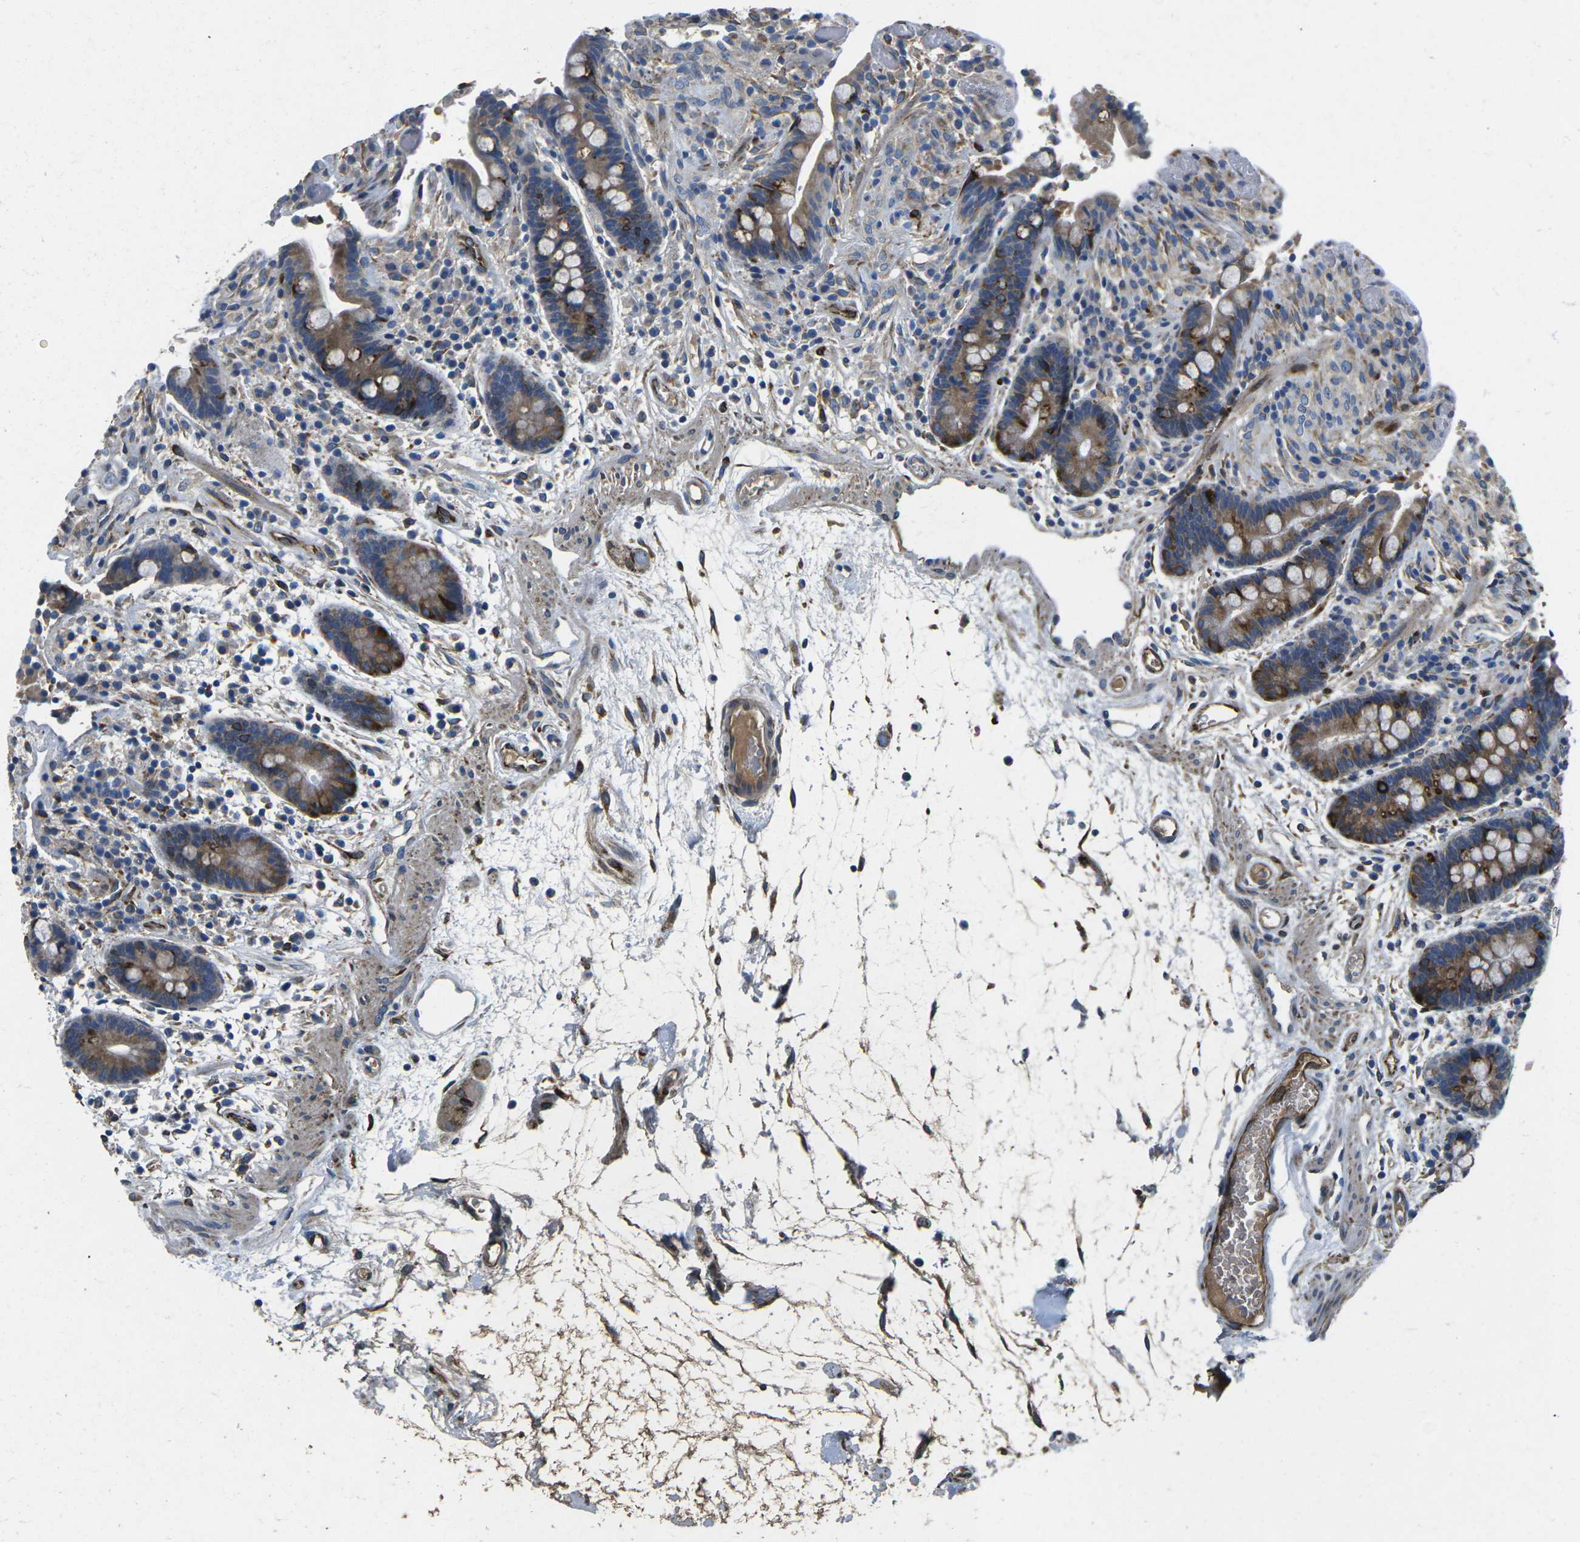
{"staining": {"intensity": "strong", "quantity": ">75%", "location": "cytoplasmic/membranous"}, "tissue": "colon", "cell_type": "Endothelial cells", "image_type": "normal", "snomed": [{"axis": "morphology", "description": "Normal tissue, NOS"}, {"axis": "topography", "description": "Colon"}], "caption": "The photomicrograph exhibits a brown stain indicating the presence of a protein in the cytoplasmic/membranous of endothelial cells in colon. The protein of interest is stained brown, and the nuclei are stained in blue (DAB IHC with brightfield microscopy, high magnification).", "gene": "PDZD8", "patient": {"sex": "male", "age": 73}}